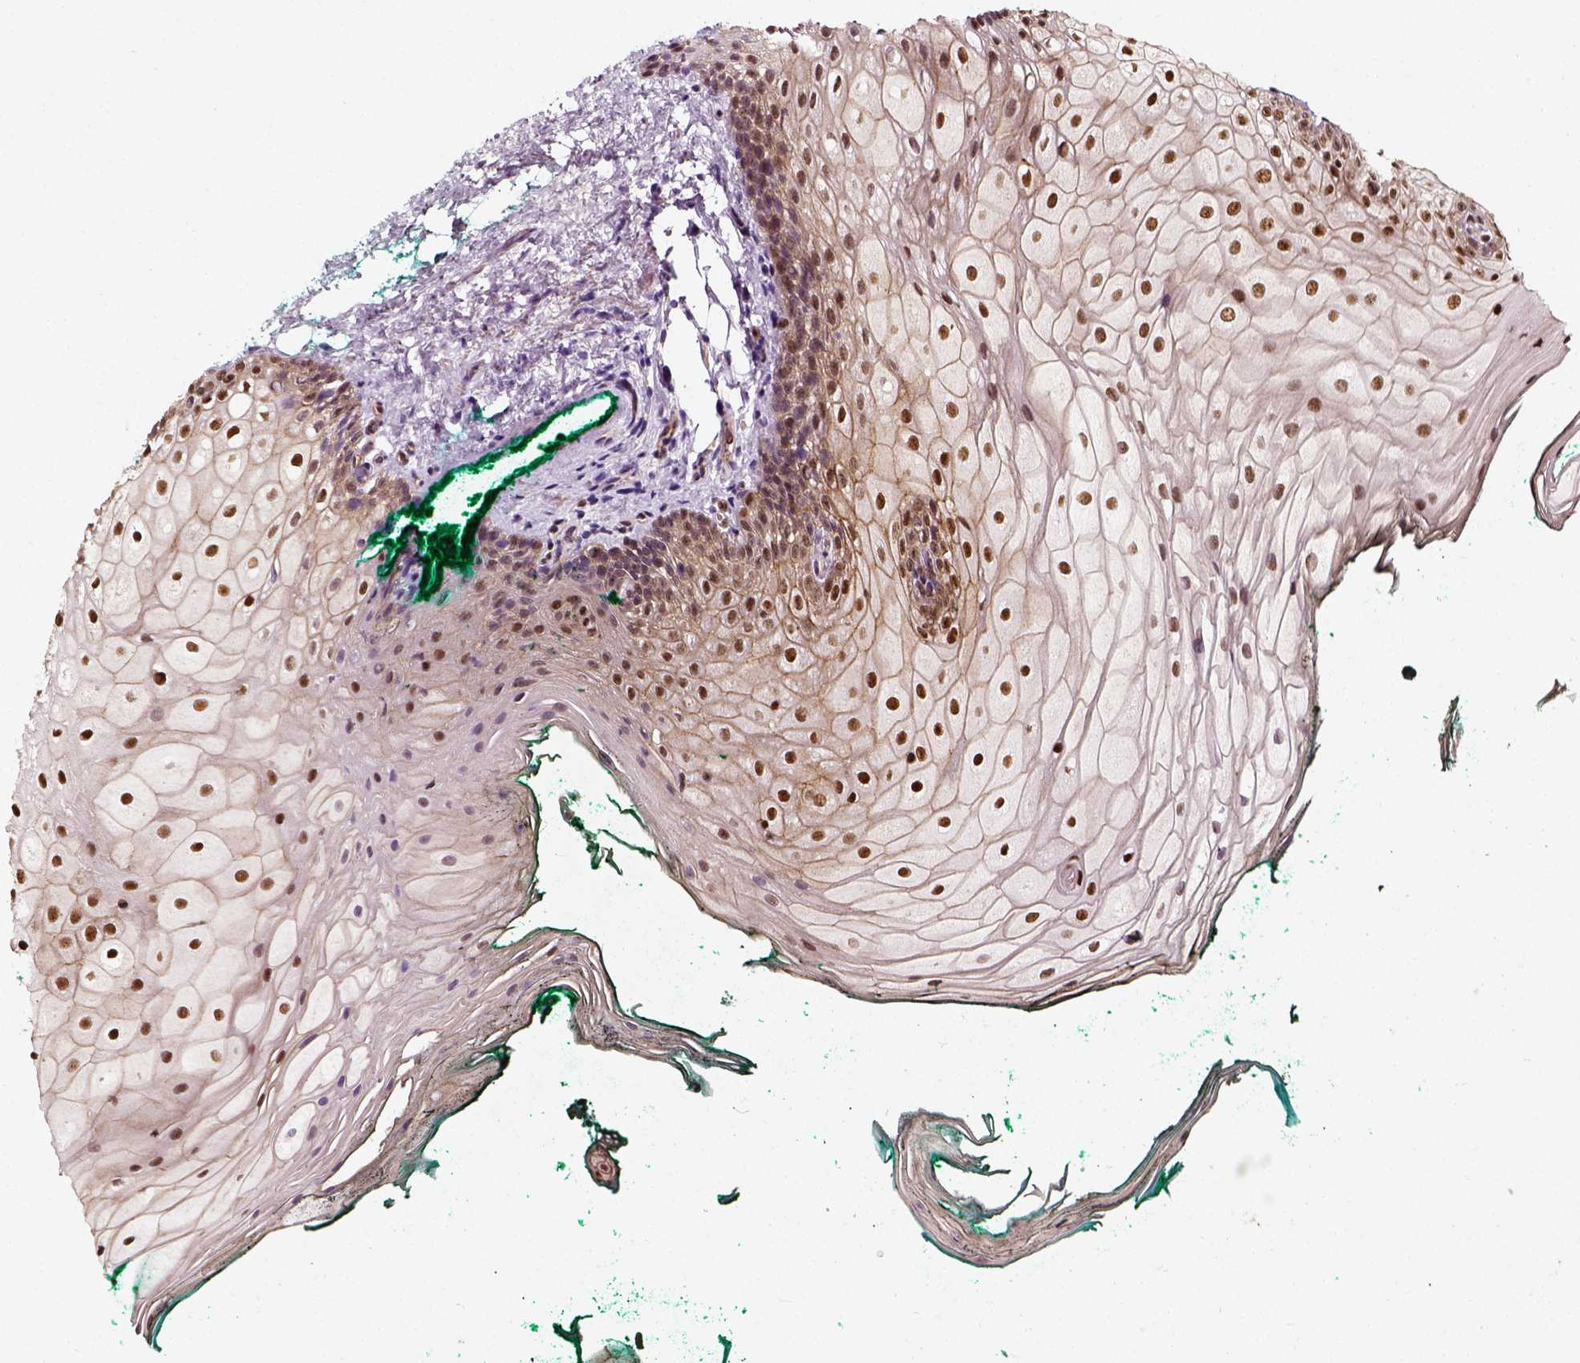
{"staining": {"intensity": "moderate", "quantity": ">75%", "location": "nuclear"}, "tissue": "oral mucosa", "cell_type": "Squamous epithelial cells", "image_type": "normal", "snomed": [{"axis": "morphology", "description": "Normal tissue, NOS"}, {"axis": "topography", "description": "Oral tissue"}], "caption": "This histopathology image demonstrates immunohistochemistry (IHC) staining of normal human oral mucosa, with medium moderate nuclear positivity in approximately >75% of squamous epithelial cells.", "gene": "NACC1", "patient": {"sex": "female", "age": 68}}